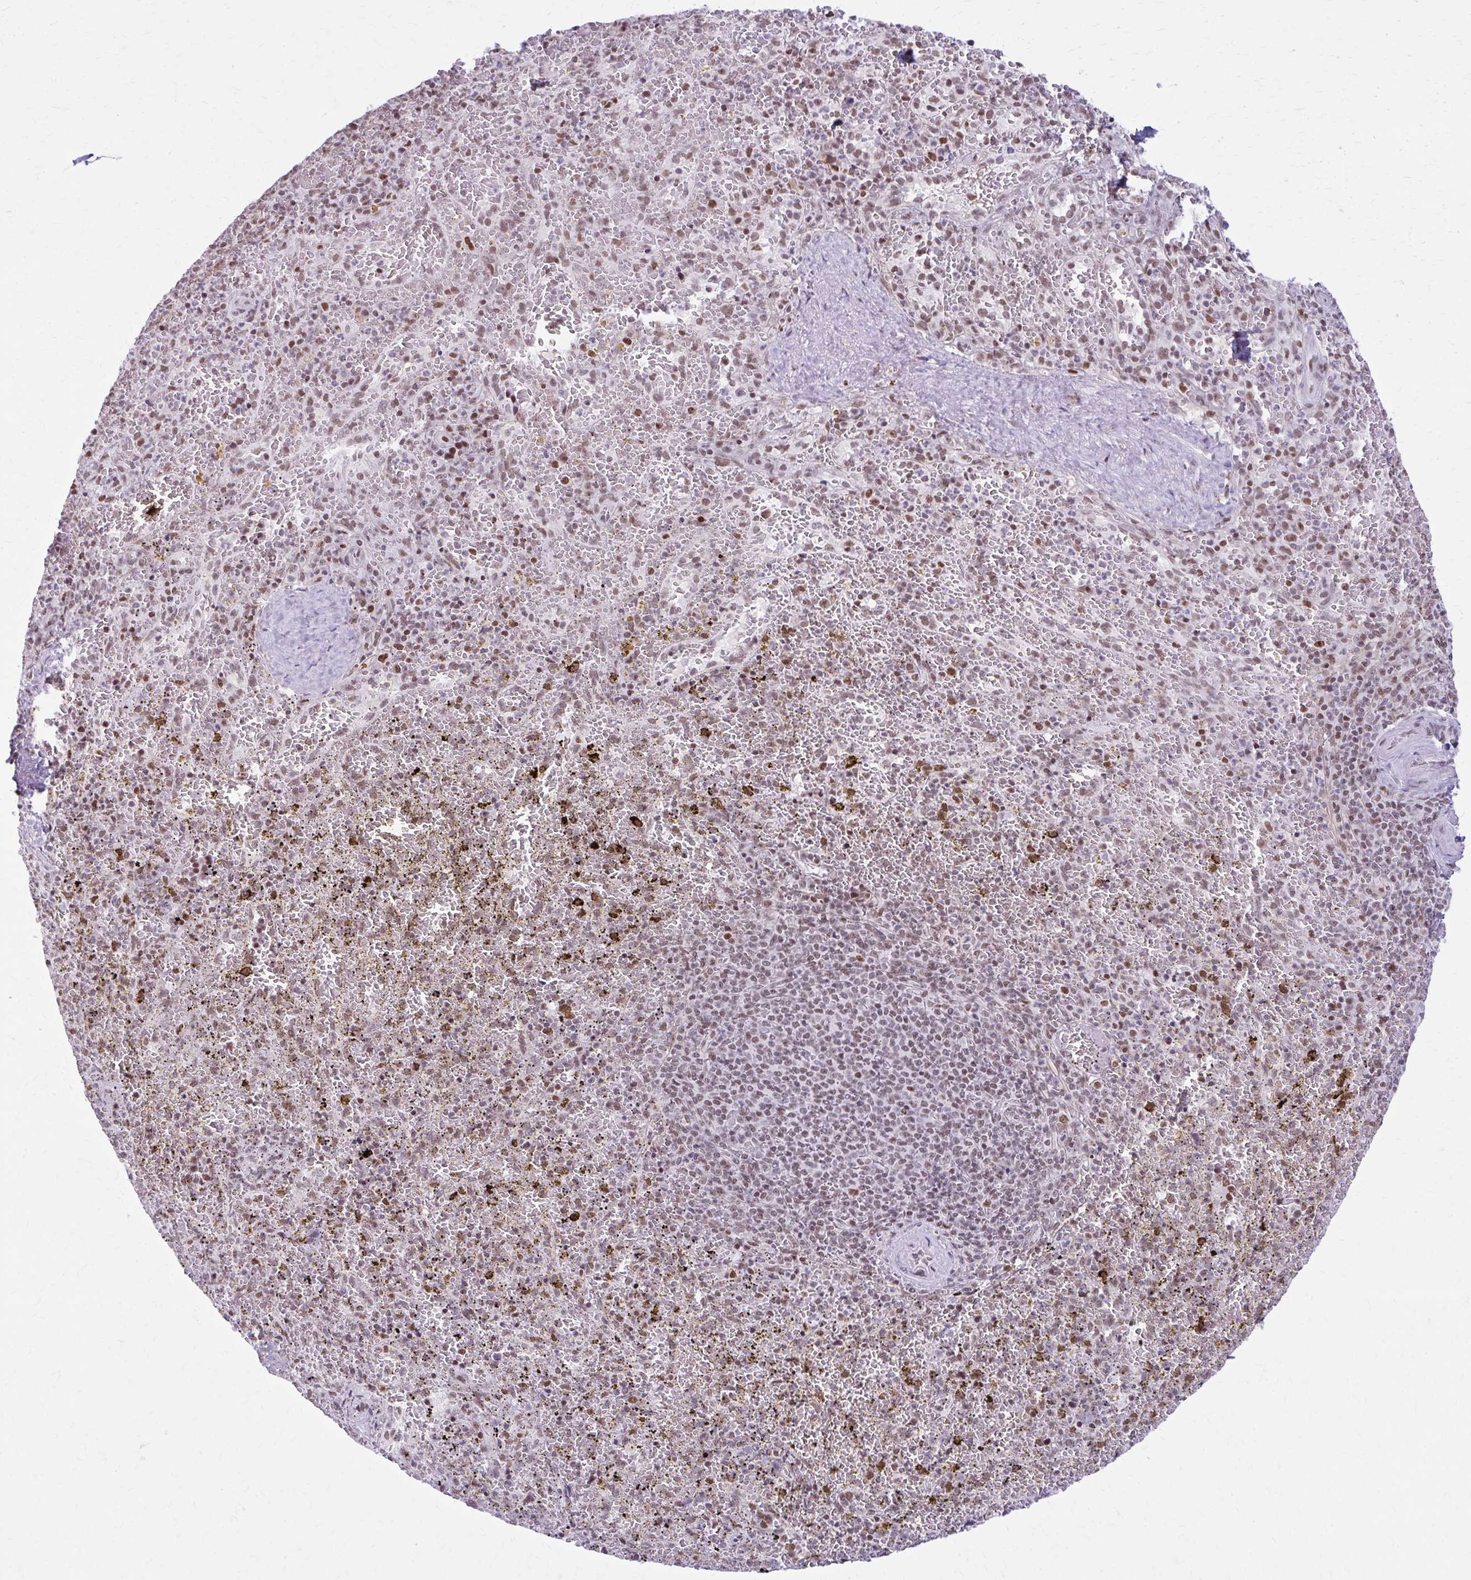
{"staining": {"intensity": "weak", "quantity": "25%-75%", "location": "nuclear"}, "tissue": "spleen", "cell_type": "Cells in red pulp", "image_type": "normal", "snomed": [{"axis": "morphology", "description": "Normal tissue, NOS"}, {"axis": "topography", "description": "Spleen"}], "caption": "Unremarkable spleen reveals weak nuclear staining in about 25%-75% of cells in red pulp.", "gene": "PABIR1", "patient": {"sex": "female", "age": 50}}